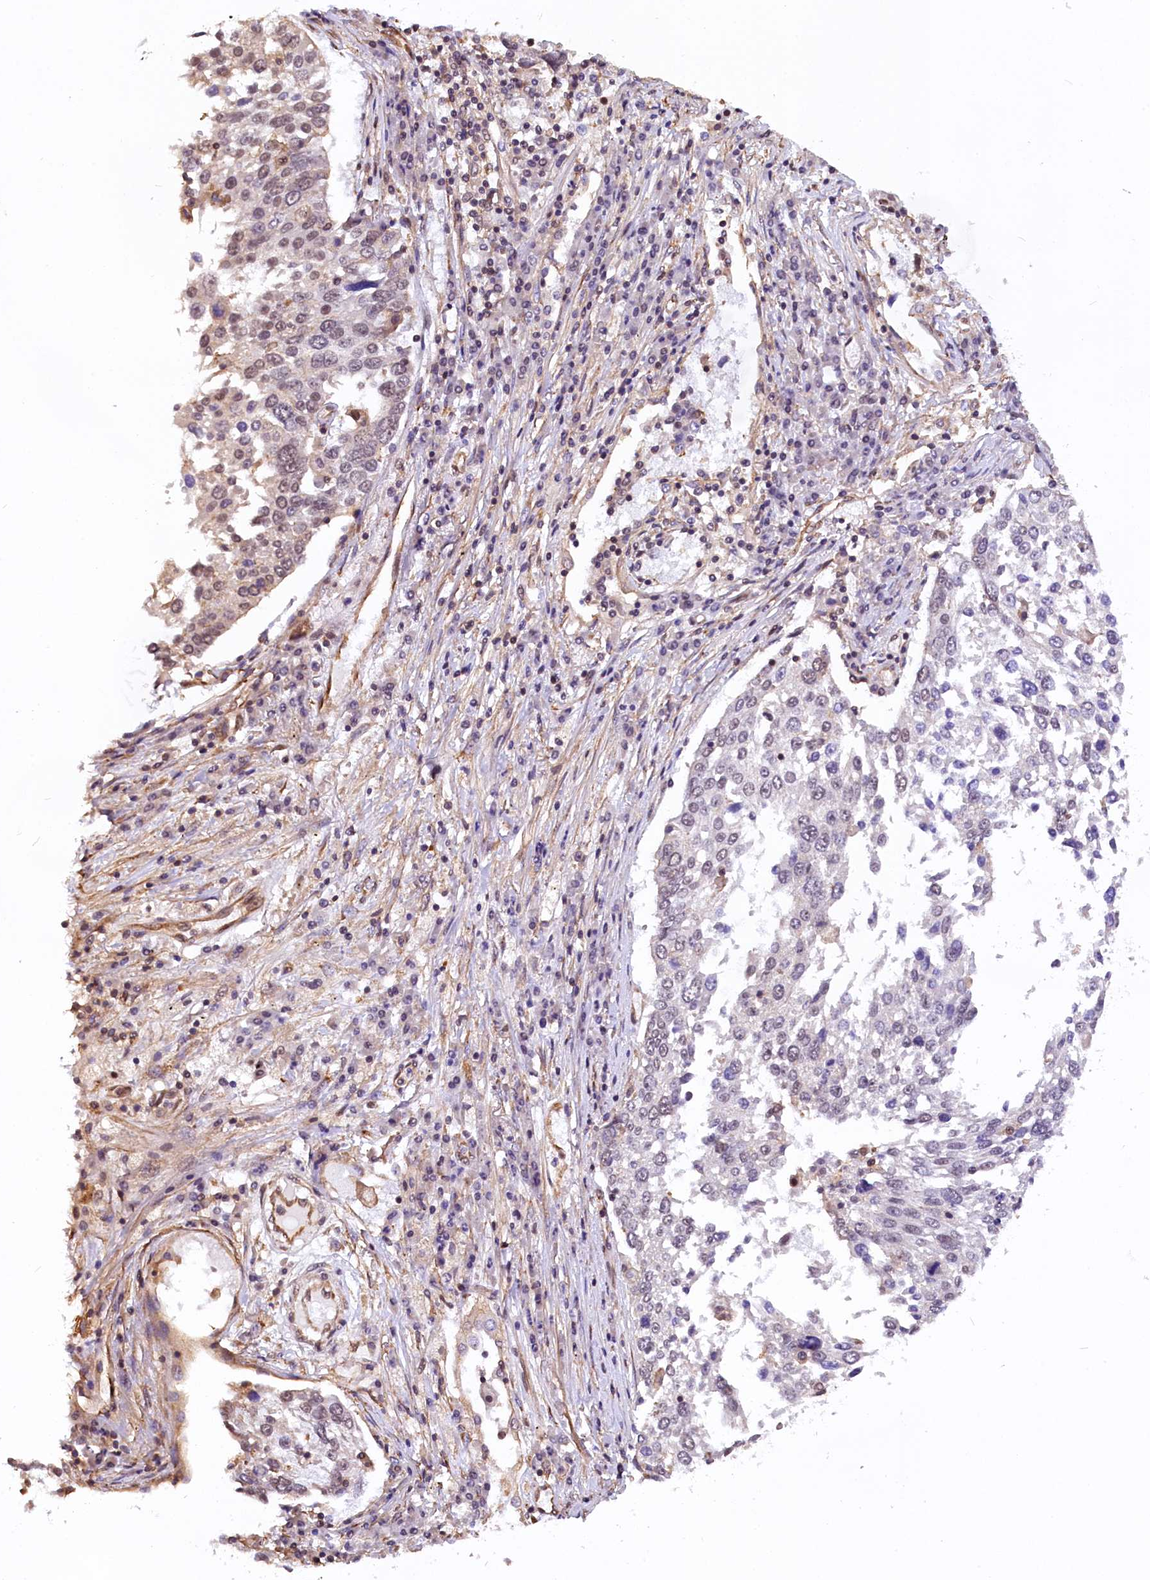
{"staining": {"intensity": "weak", "quantity": "<25%", "location": "nuclear"}, "tissue": "lung cancer", "cell_type": "Tumor cells", "image_type": "cancer", "snomed": [{"axis": "morphology", "description": "Squamous cell carcinoma, NOS"}, {"axis": "topography", "description": "Lung"}], "caption": "A photomicrograph of human lung squamous cell carcinoma is negative for staining in tumor cells.", "gene": "ZC3H4", "patient": {"sex": "male", "age": 65}}